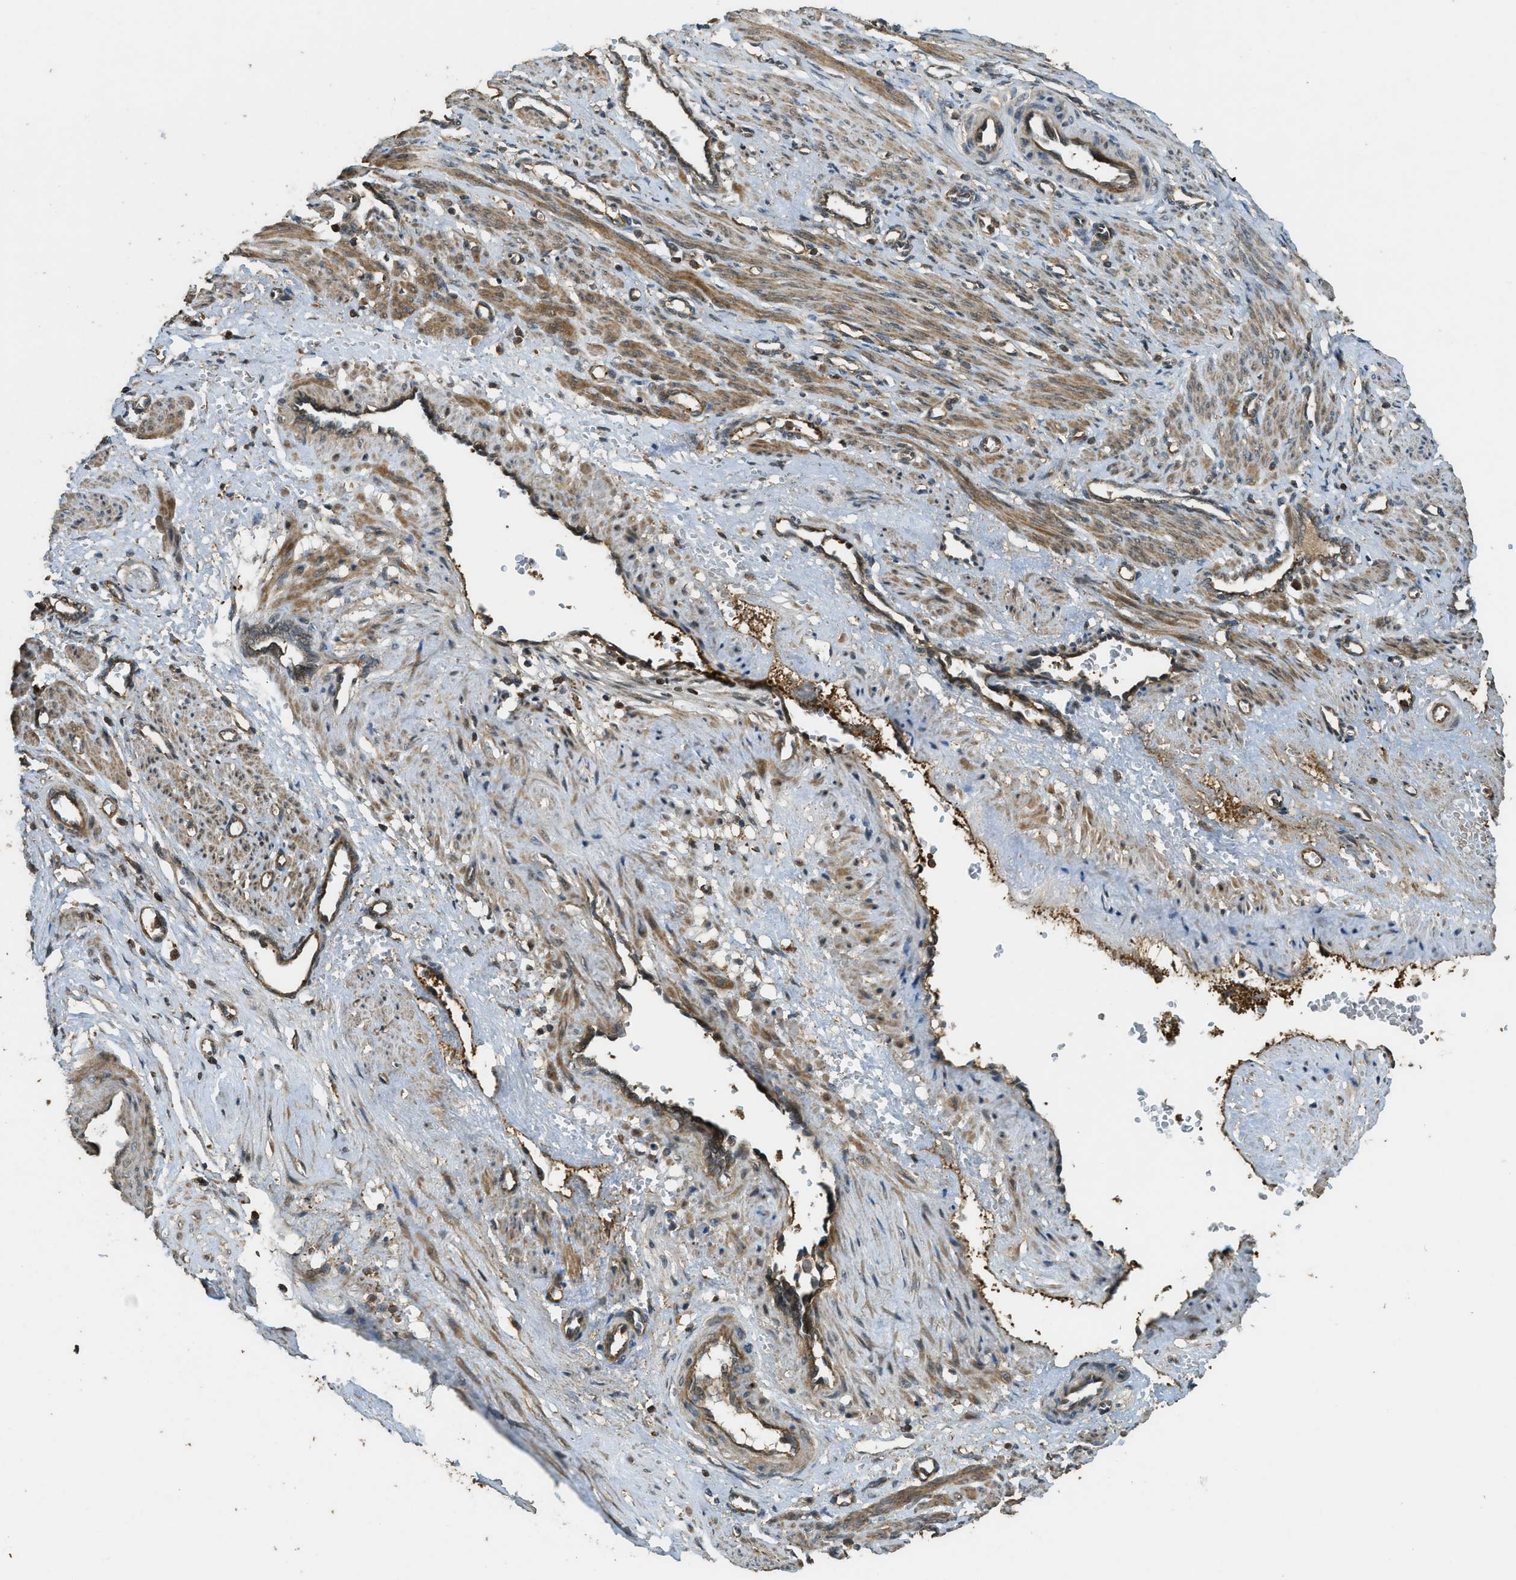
{"staining": {"intensity": "moderate", "quantity": ">75%", "location": "cytoplasmic/membranous"}, "tissue": "smooth muscle", "cell_type": "Smooth muscle cells", "image_type": "normal", "snomed": [{"axis": "morphology", "description": "Normal tissue, NOS"}, {"axis": "topography", "description": "Endometrium"}], "caption": "Moderate cytoplasmic/membranous expression is seen in about >75% of smooth muscle cells in benign smooth muscle. Using DAB (3,3'-diaminobenzidine) (brown) and hematoxylin (blue) stains, captured at high magnification using brightfield microscopy.", "gene": "PPP6R3", "patient": {"sex": "female", "age": 33}}